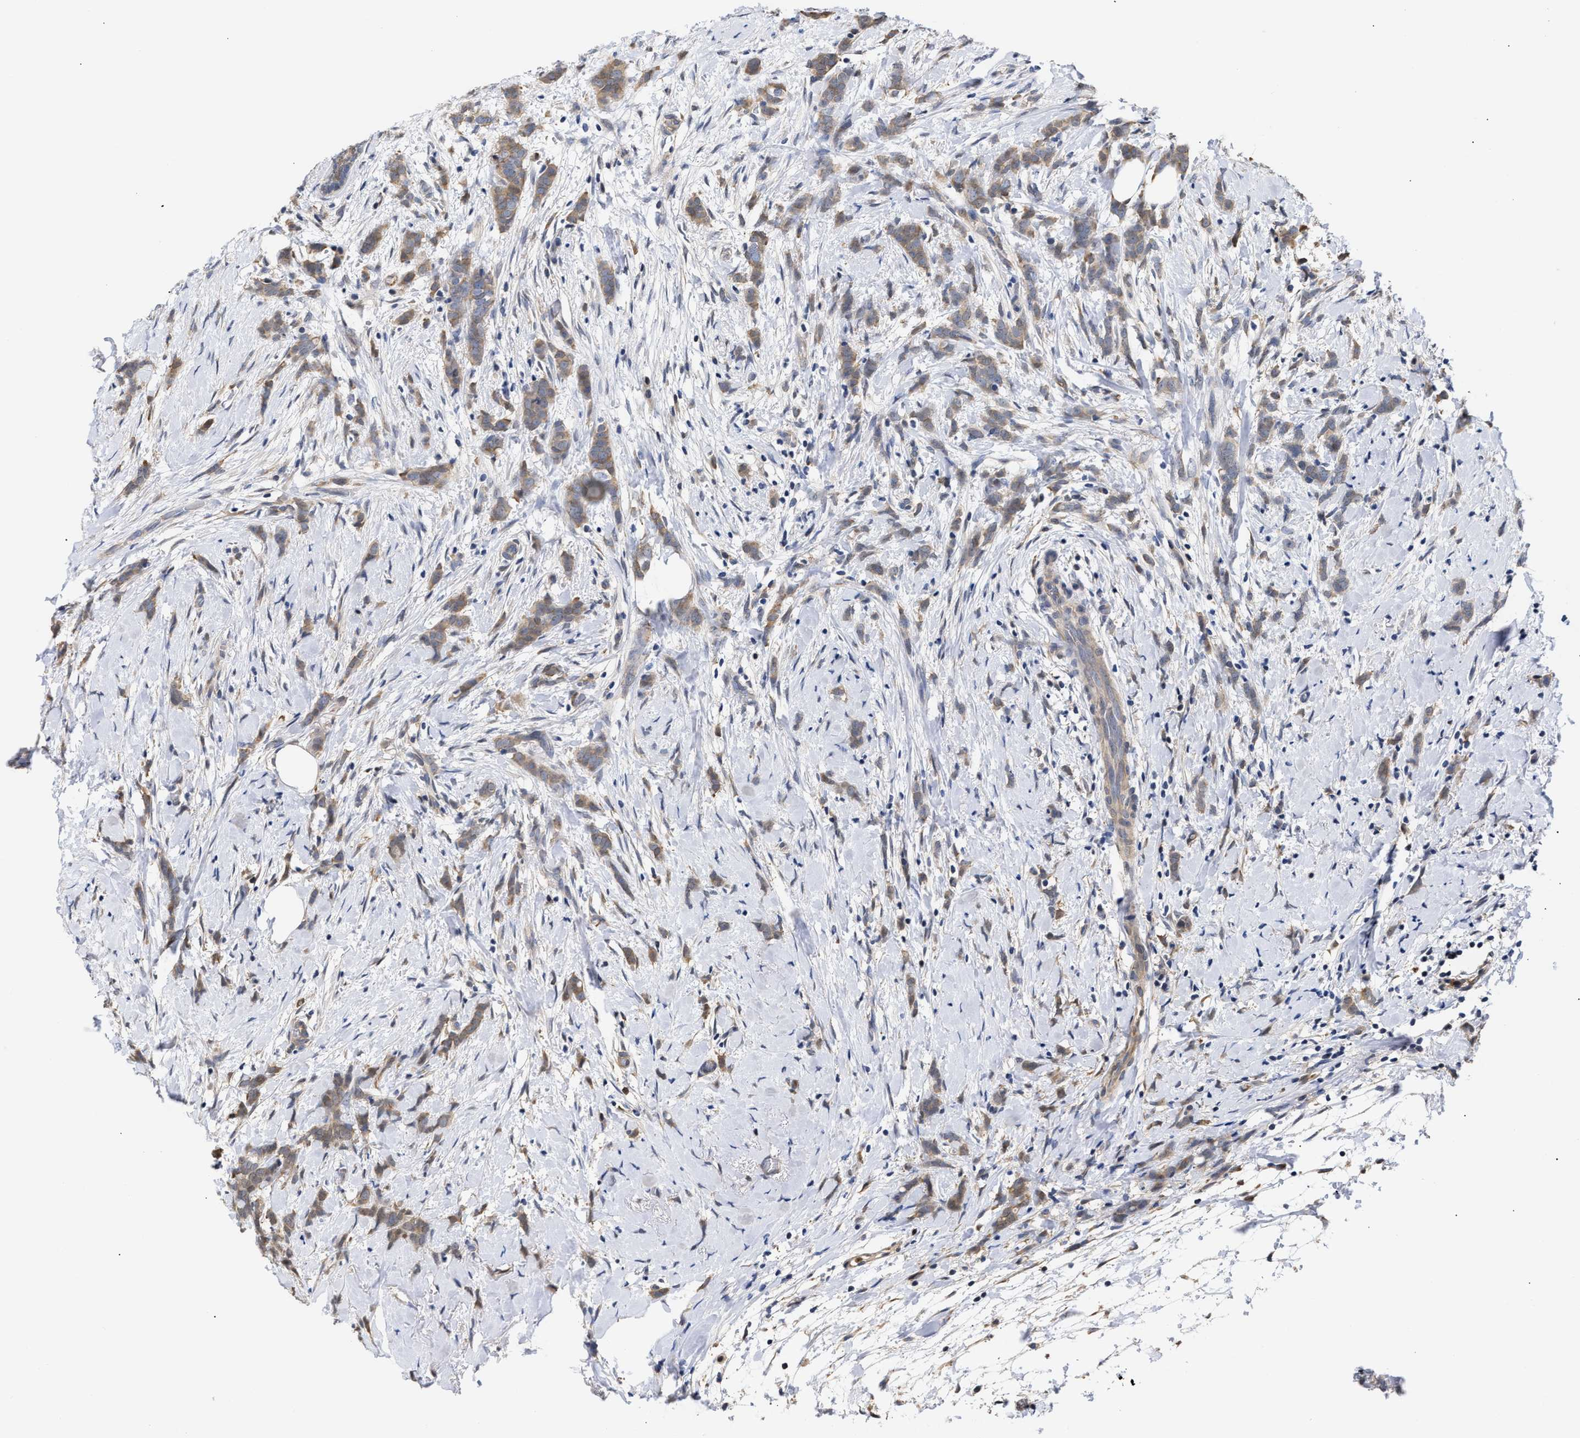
{"staining": {"intensity": "weak", "quantity": ">75%", "location": "cytoplasmic/membranous"}, "tissue": "breast cancer", "cell_type": "Tumor cells", "image_type": "cancer", "snomed": [{"axis": "morphology", "description": "Lobular carcinoma, in situ"}, {"axis": "morphology", "description": "Lobular carcinoma"}, {"axis": "topography", "description": "Breast"}], "caption": "Immunohistochemical staining of human breast lobular carcinoma displays low levels of weak cytoplasmic/membranous staining in about >75% of tumor cells.", "gene": "KLHDC1", "patient": {"sex": "female", "age": 41}}